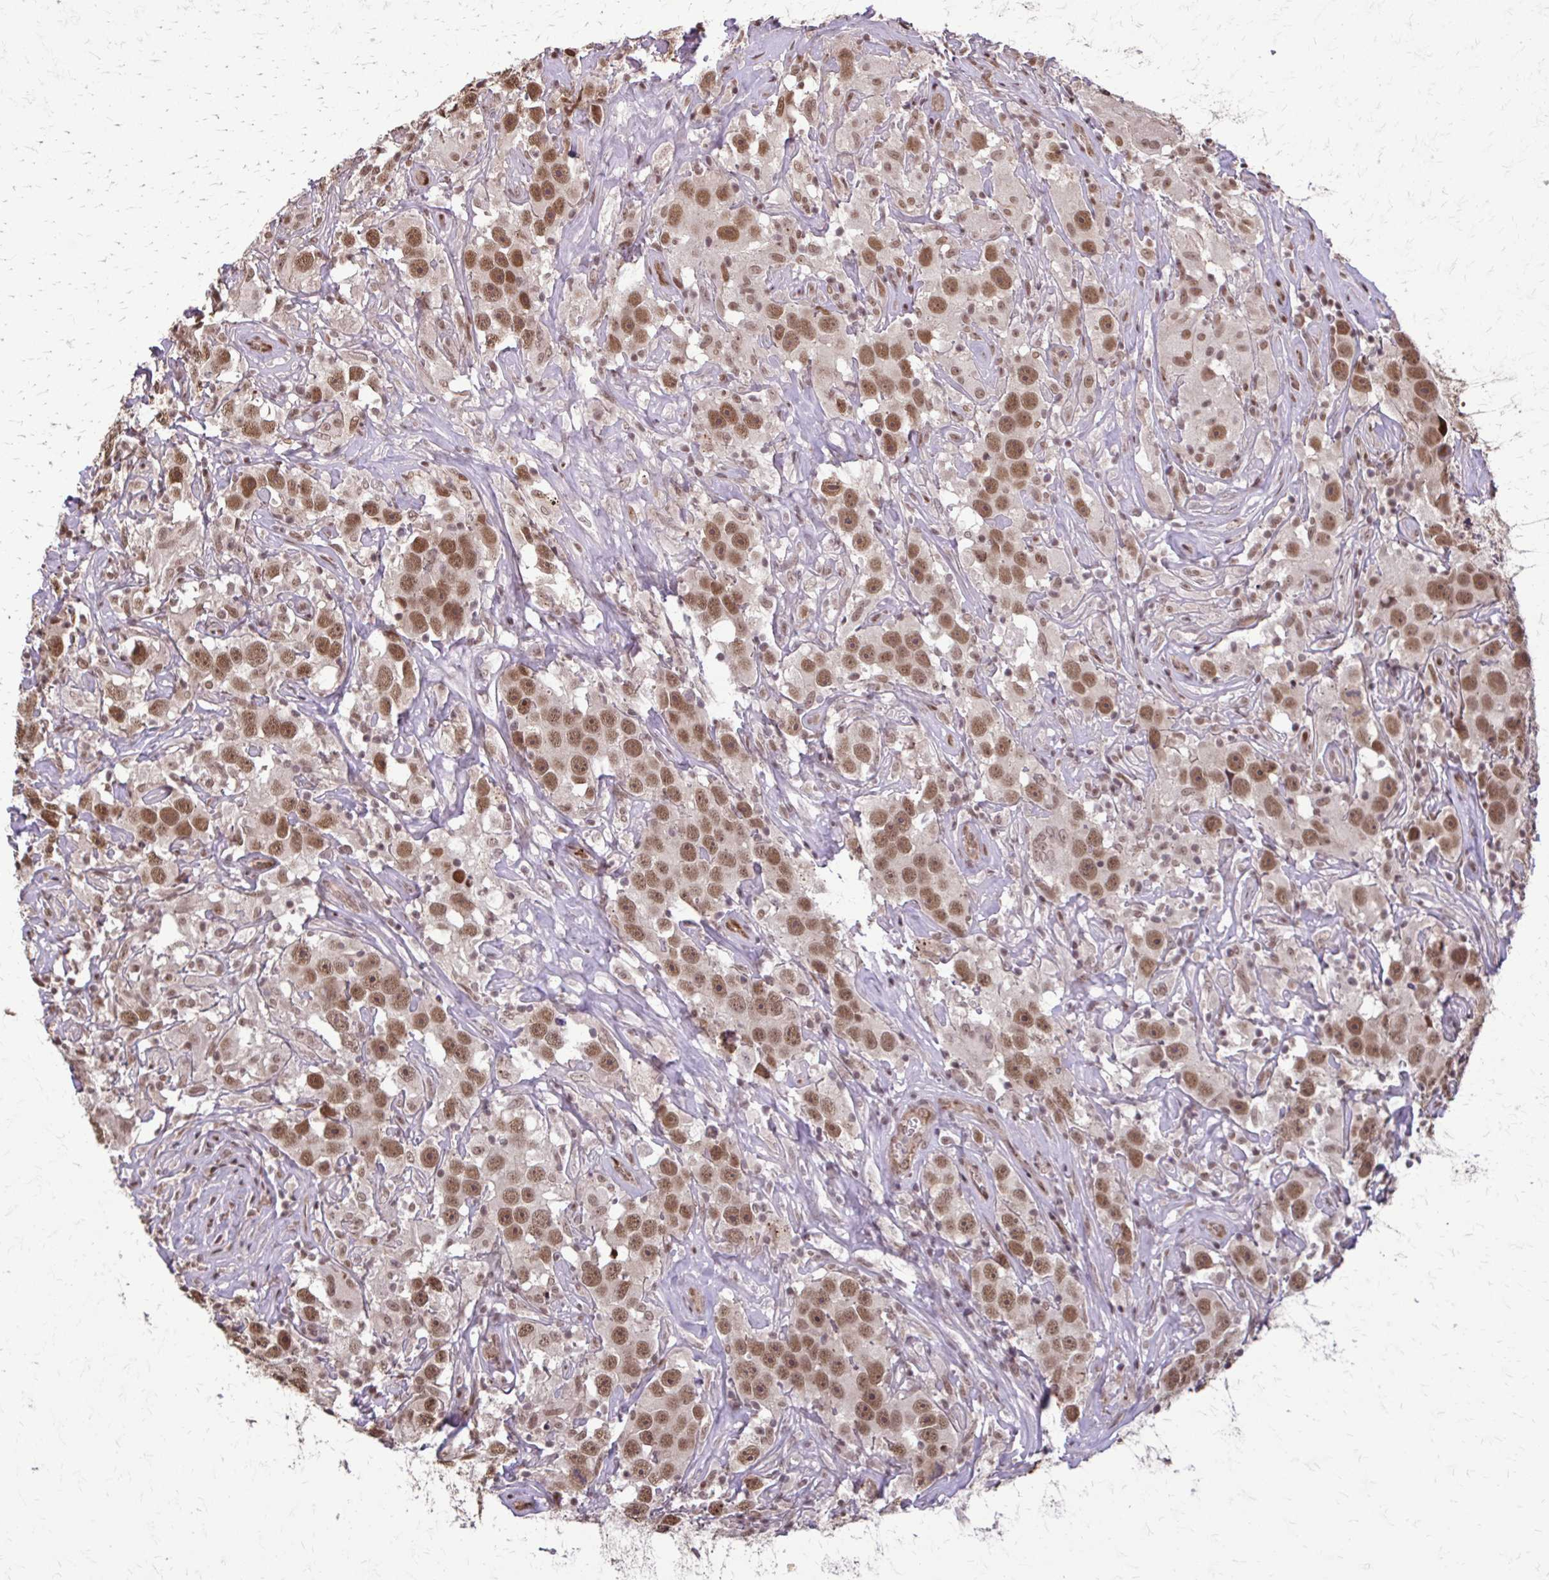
{"staining": {"intensity": "moderate", "quantity": ">75%", "location": "nuclear"}, "tissue": "testis cancer", "cell_type": "Tumor cells", "image_type": "cancer", "snomed": [{"axis": "morphology", "description": "Seminoma, NOS"}, {"axis": "topography", "description": "Testis"}], "caption": "Seminoma (testis) was stained to show a protein in brown. There is medium levels of moderate nuclear staining in approximately >75% of tumor cells.", "gene": "SS18", "patient": {"sex": "male", "age": 49}}